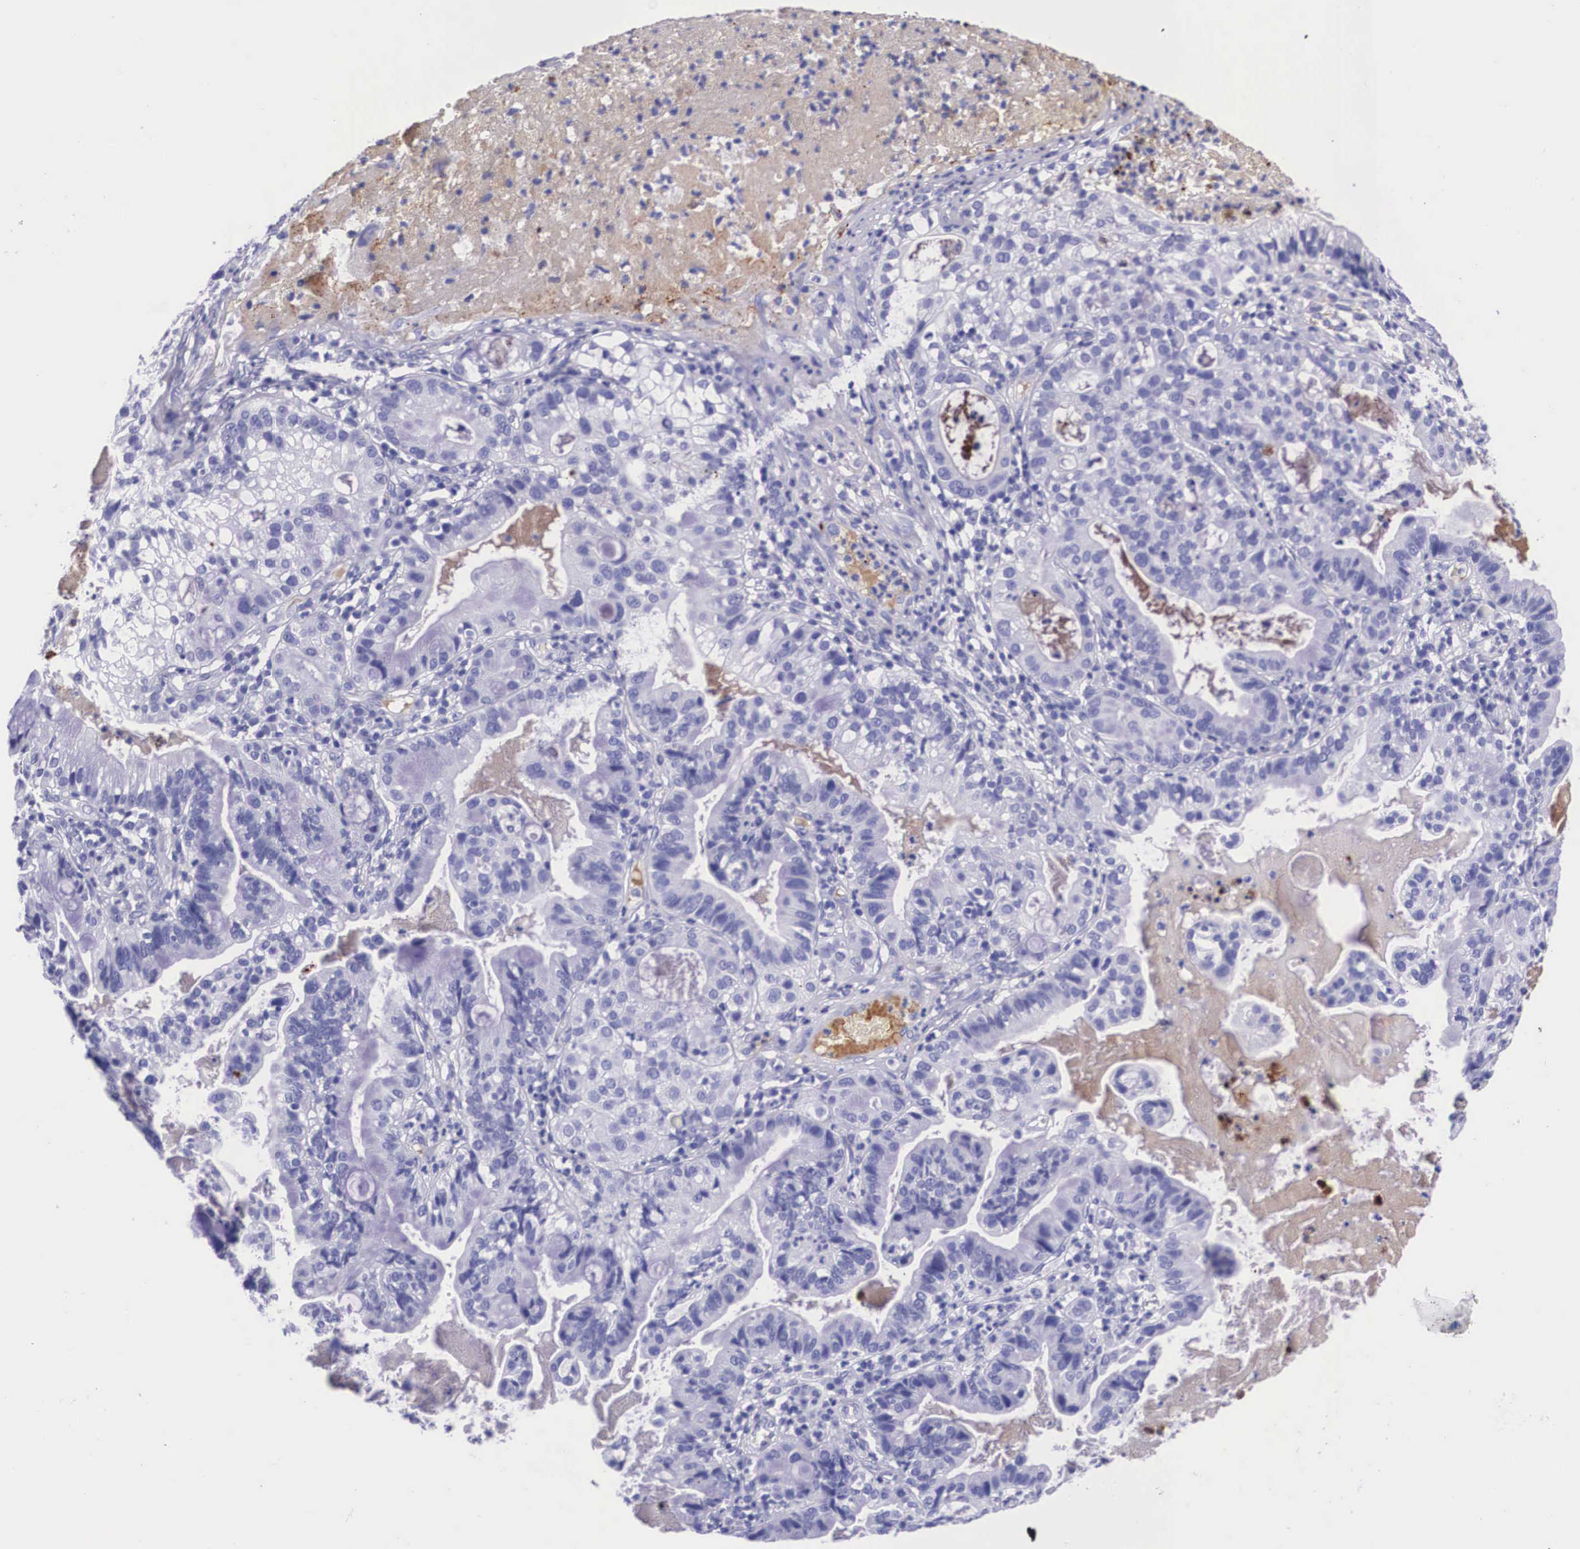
{"staining": {"intensity": "negative", "quantity": "none", "location": "none"}, "tissue": "cervical cancer", "cell_type": "Tumor cells", "image_type": "cancer", "snomed": [{"axis": "morphology", "description": "Adenocarcinoma, NOS"}, {"axis": "topography", "description": "Cervix"}], "caption": "A high-resolution image shows immunohistochemistry (IHC) staining of cervical adenocarcinoma, which exhibits no significant positivity in tumor cells.", "gene": "PLG", "patient": {"sex": "female", "age": 41}}